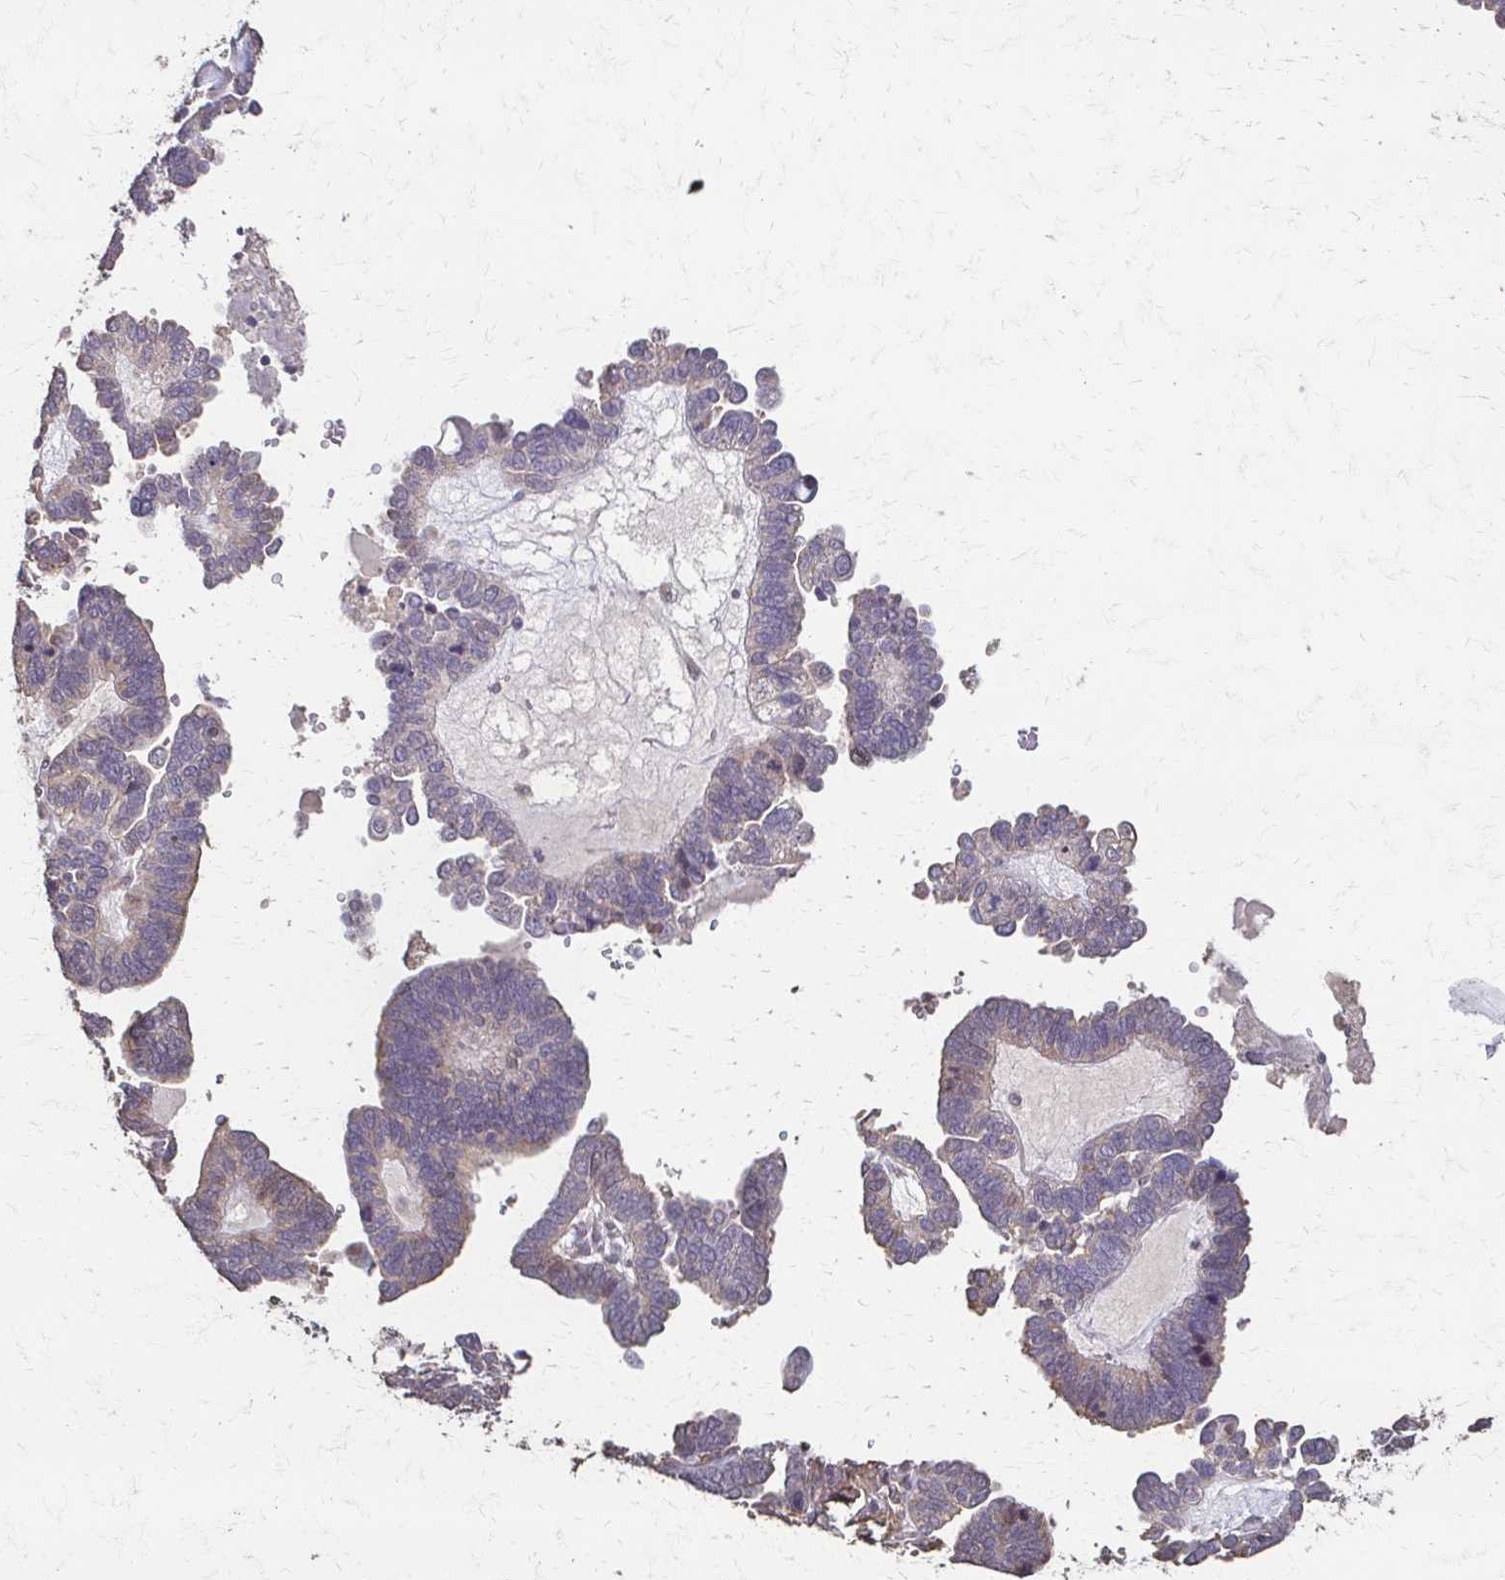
{"staining": {"intensity": "weak", "quantity": "<25%", "location": "cytoplasmic/membranous"}, "tissue": "ovarian cancer", "cell_type": "Tumor cells", "image_type": "cancer", "snomed": [{"axis": "morphology", "description": "Cystadenocarcinoma, serous, NOS"}, {"axis": "topography", "description": "Ovary"}], "caption": "High magnification brightfield microscopy of ovarian cancer stained with DAB (brown) and counterstained with hematoxylin (blue): tumor cells show no significant staining.", "gene": "IL18BP", "patient": {"sex": "female", "age": 51}}